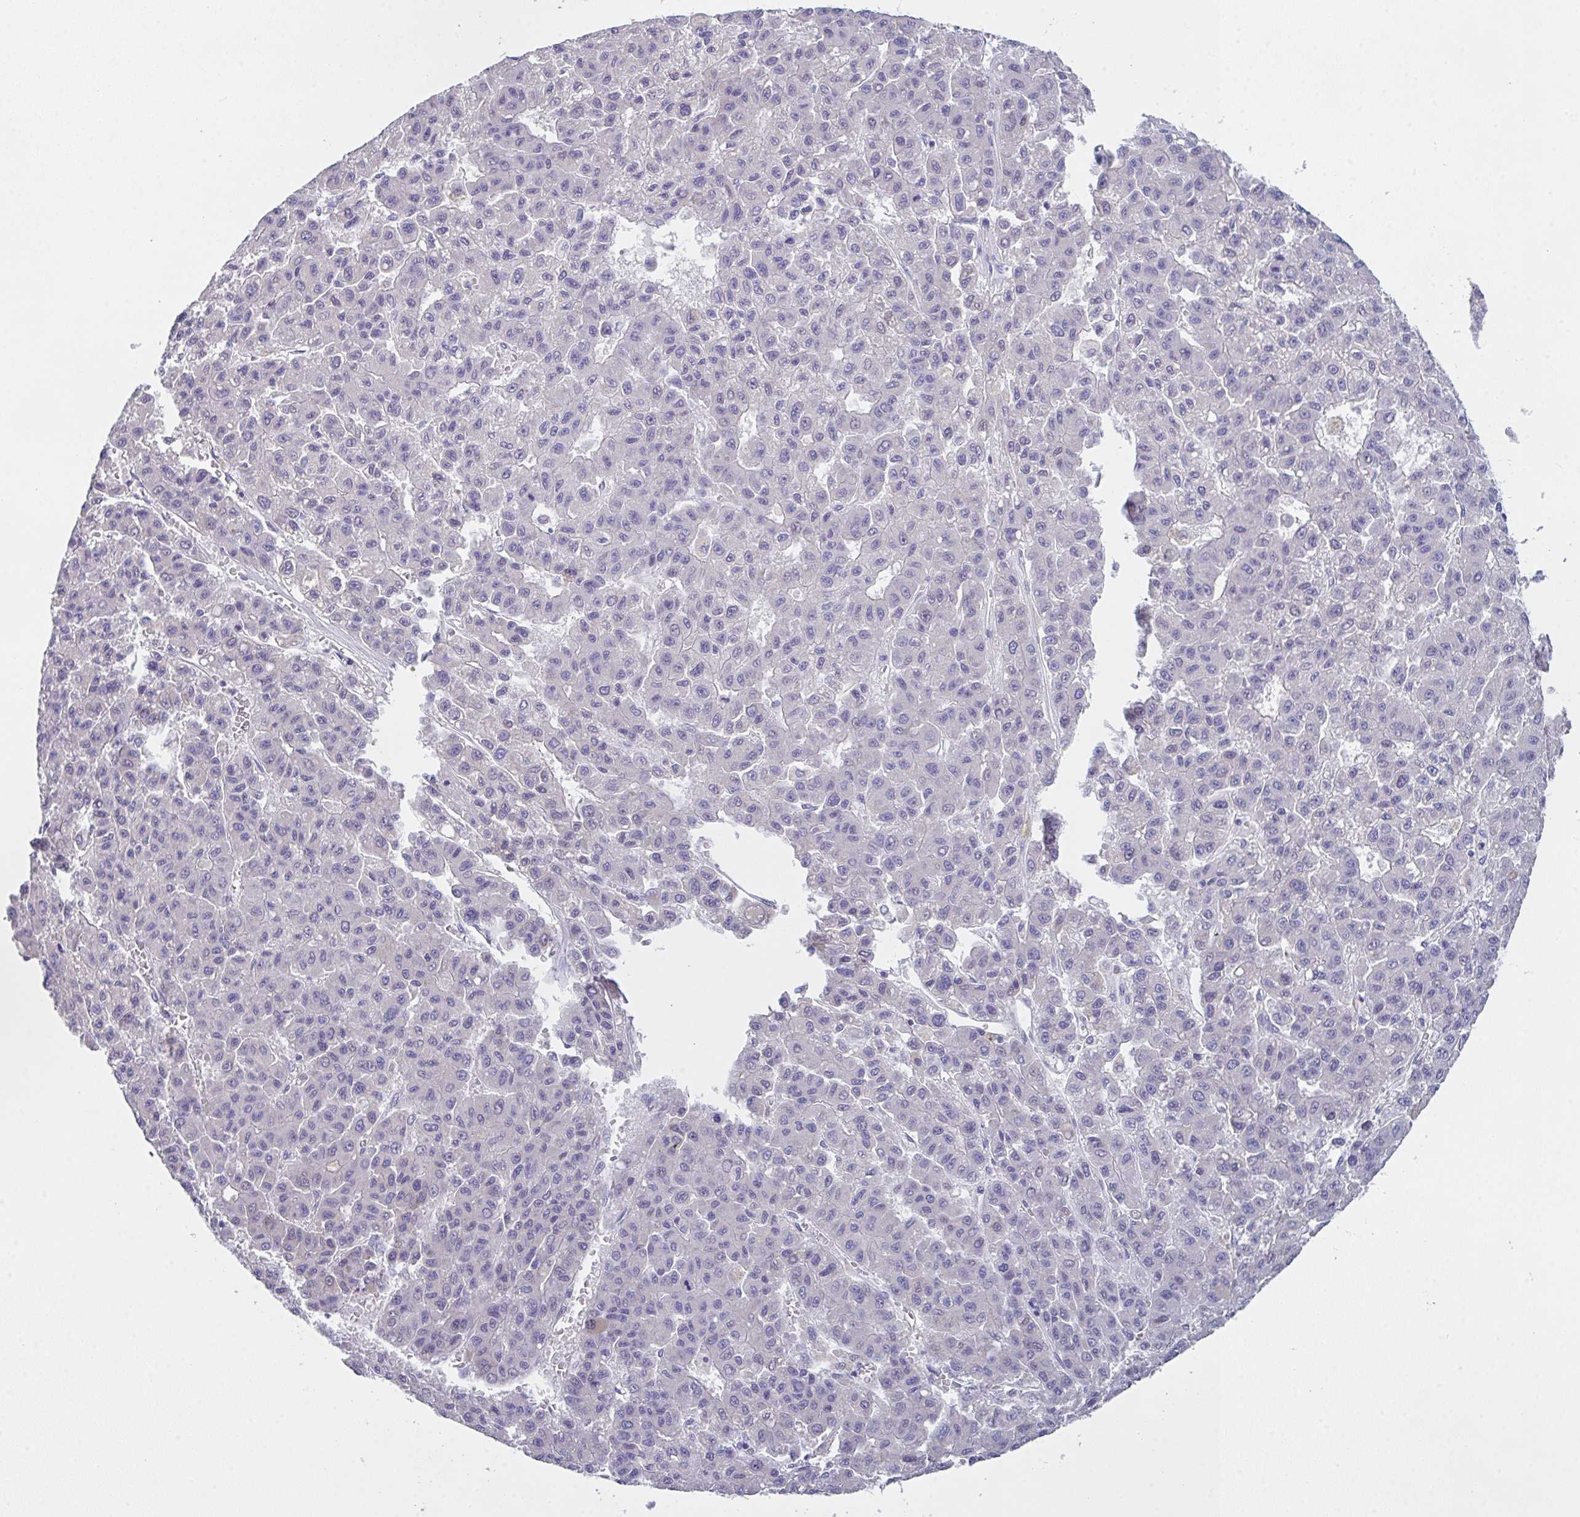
{"staining": {"intensity": "negative", "quantity": "none", "location": "none"}, "tissue": "liver cancer", "cell_type": "Tumor cells", "image_type": "cancer", "snomed": [{"axis": "morphology", "description": "Carcinoma, Hepatocellular, NOS"}, {"axis": "topography", "description": "Liver"}], "caption": "An immunohistochemistry histopathology image of liver hepatocellular carcinoma is shown. There is no staining in tumor cells of liver hepatocellular carcinoma. Brightfield microscopy of IHC stained with DAB (3,3'-diaminobenzidine) (brown) and hematoxylin (blue), captured at high magnification.", "gene": "FBXO47", "patient": {"sex": "male", "age": 70}}